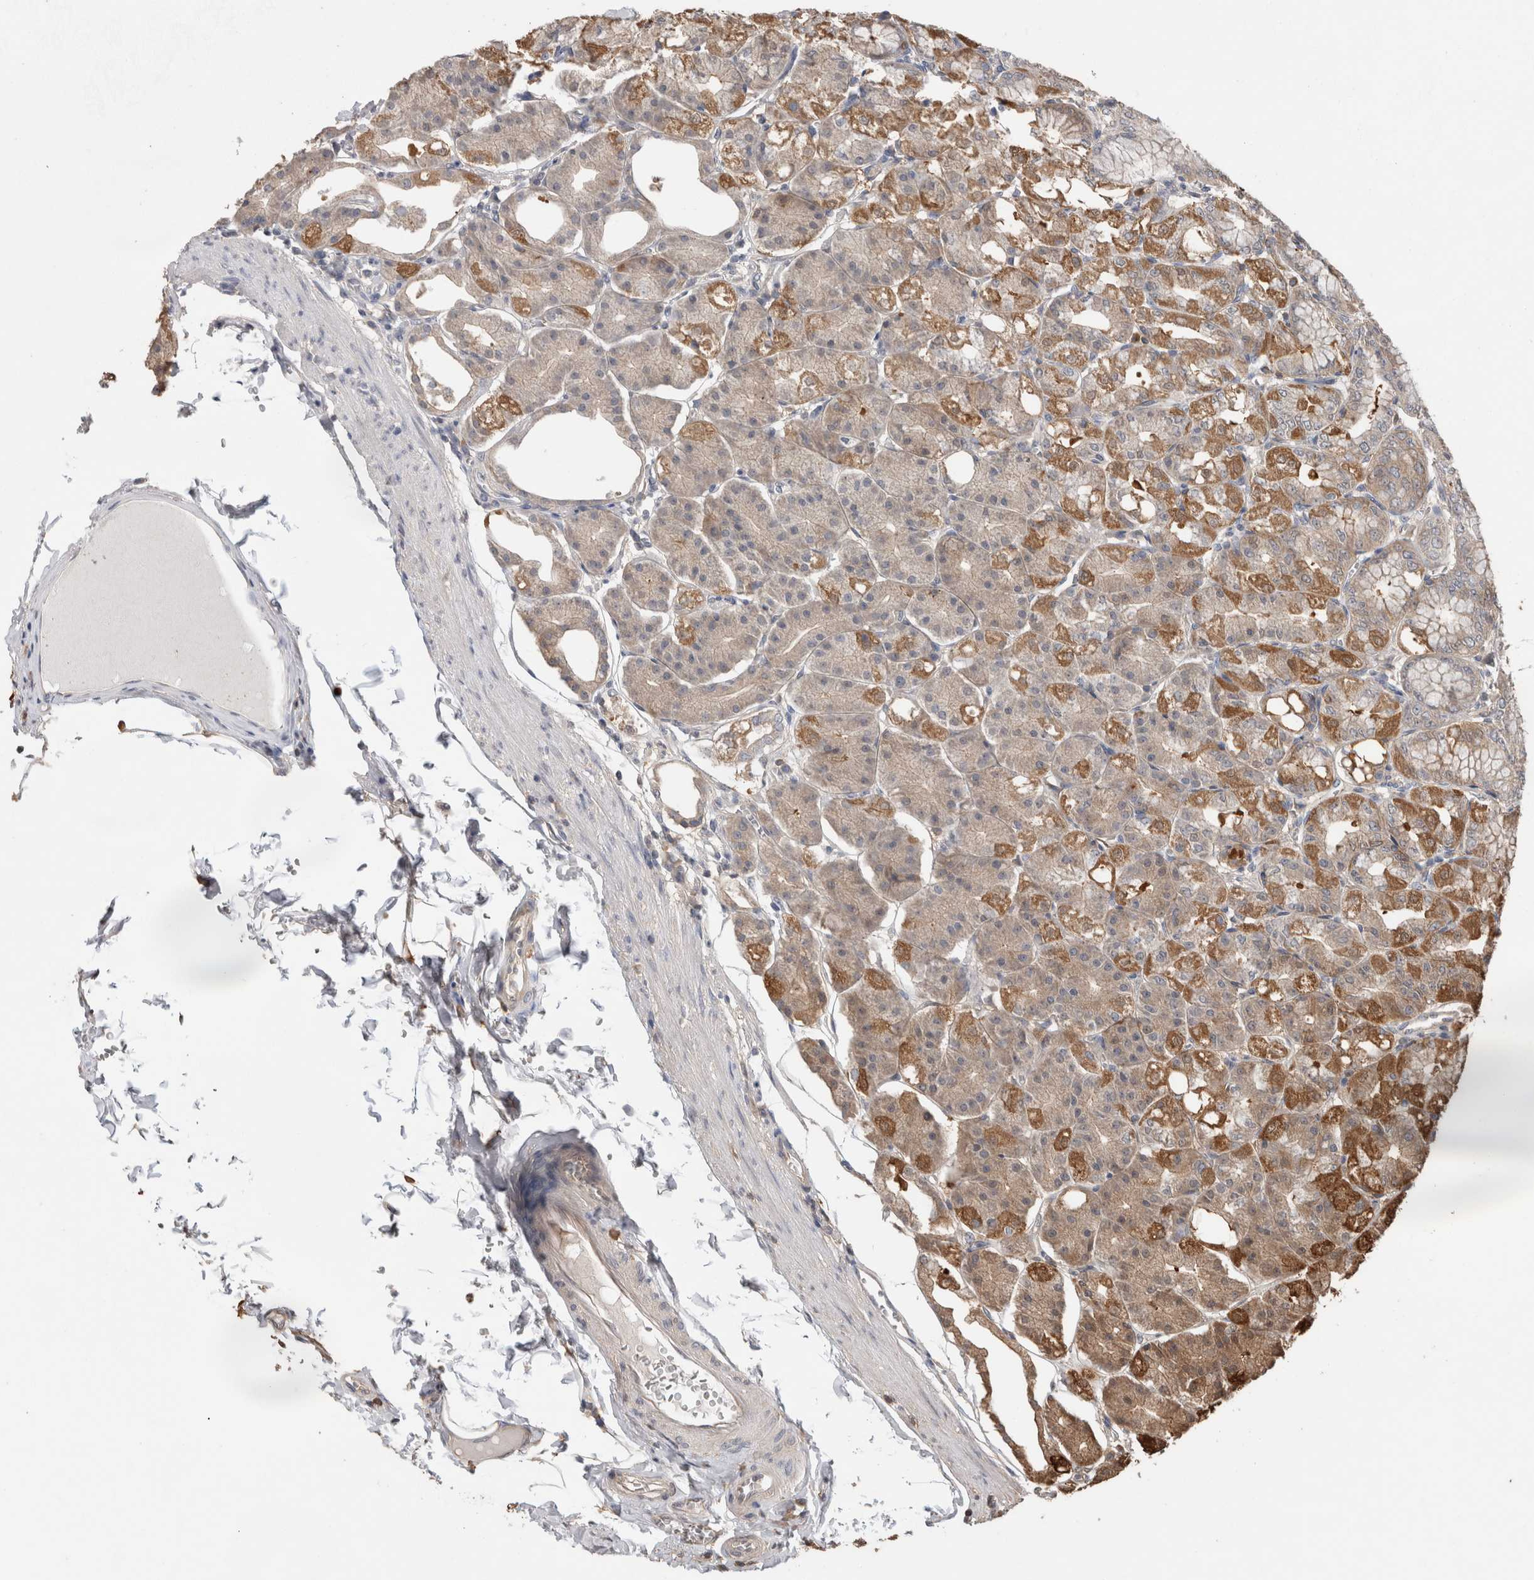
{"staining": {"intensity": "moderate", "quantity": "25%-75%", "location": "cytoplasmic/membranous"}, "tissue": "stomach", "cell_type": "Glandular cells", "image_type": "normal", "snomed": [{"axis": "morphology", "description": "Normal tissue, NOS"}, {"axis": "topography", "description": "Stomach, lower"}], "caption": "Glandular cells reveal medium levels of moderate cytoplasmic/membranous expression in about 25%-75% of cells in benign human stomach.", "gene": "TRIM5", "patient": {"sex": "male", "age": 71}}